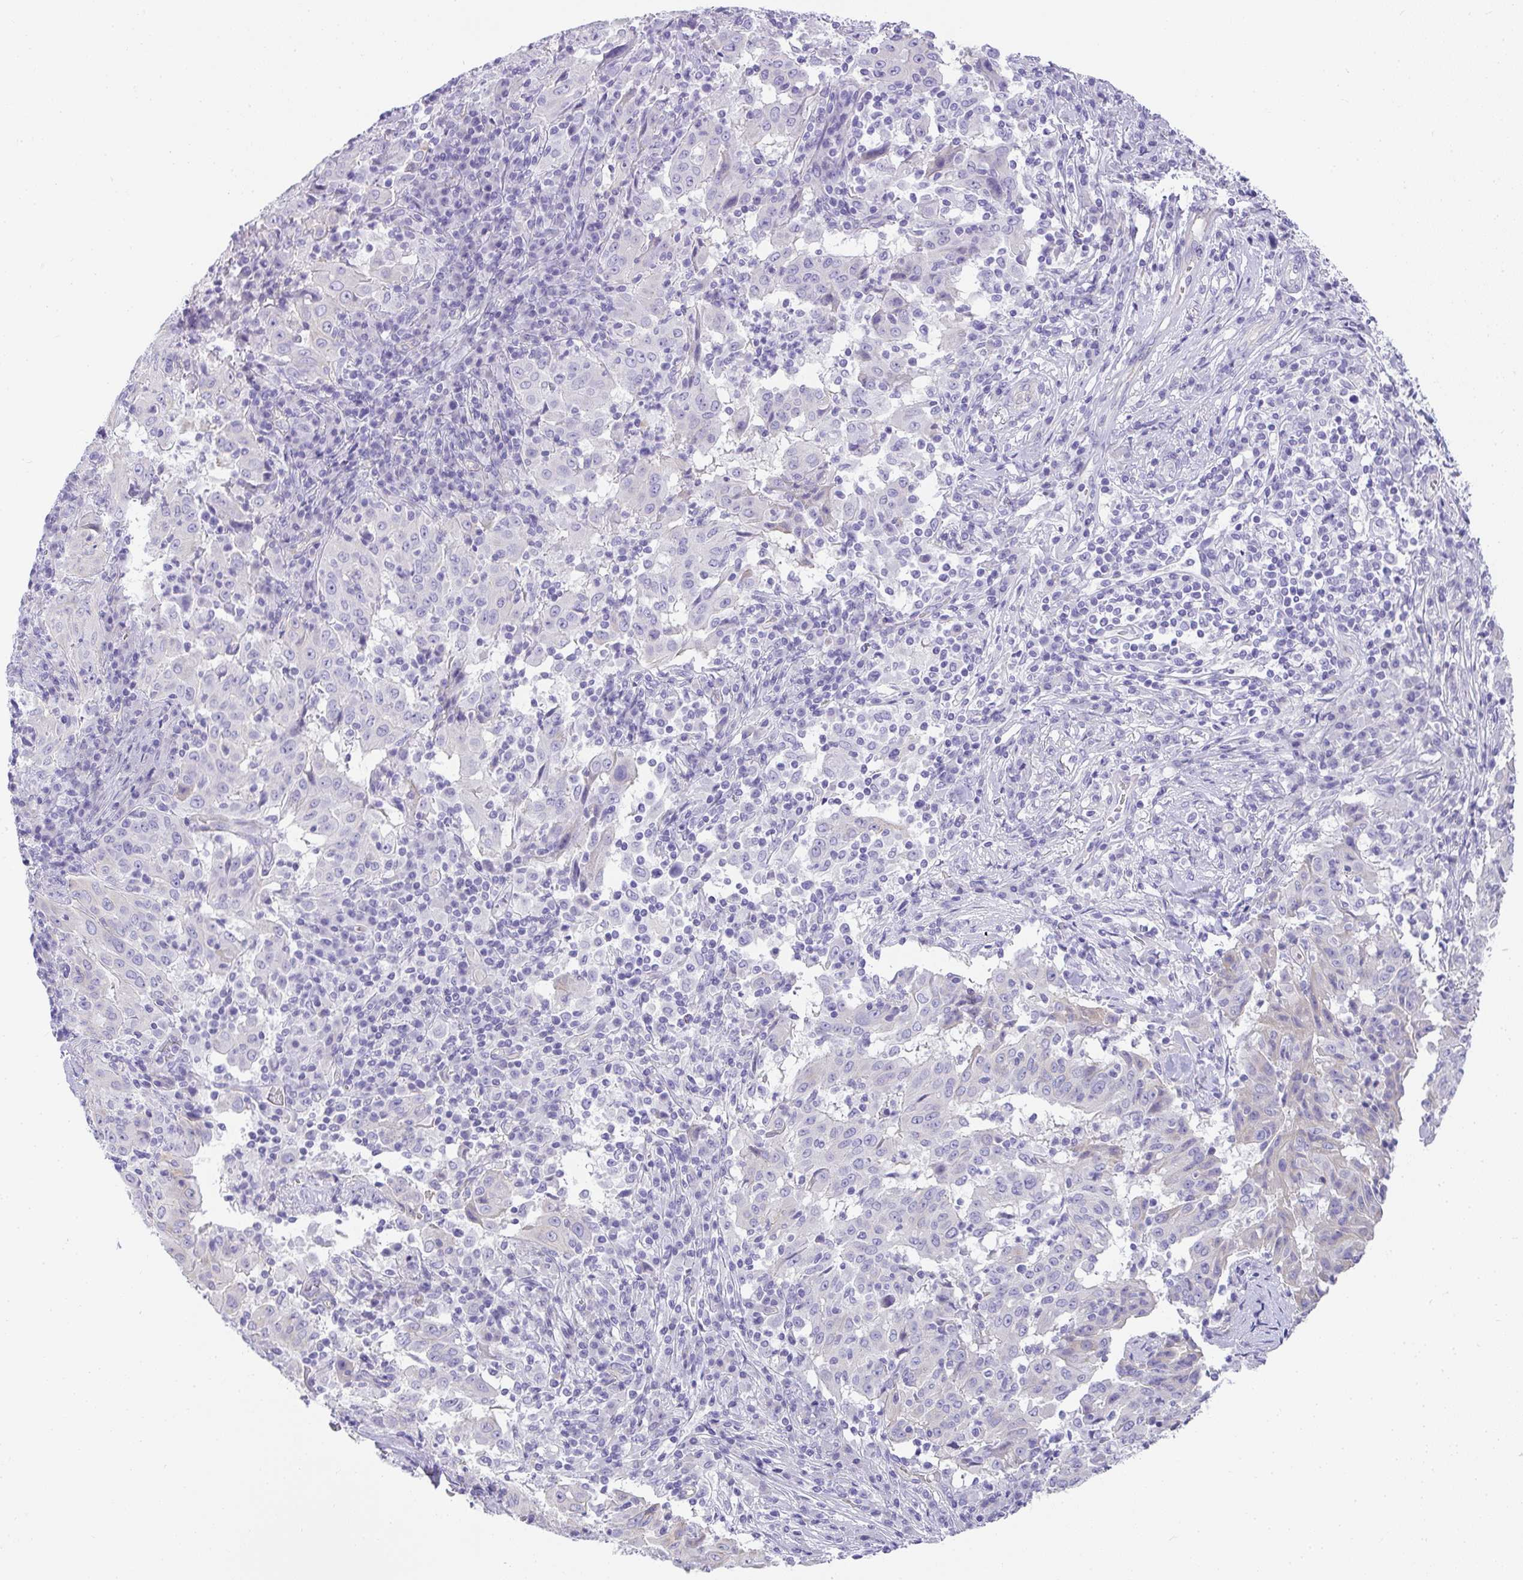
{"staining": {"intensity": "negative", "quantity": "none", "location": "none"}, "tissue": "pancreatic cancer", "cell_type": "Tumor cells", "image_type": "cancer", "snomed": [{"axis": "morphology", "description": "Adenocarcinoma, NOS"}, {"axis": "topography", "description": "Pancreas"}], "caption": "The micrograph shows no staining of tumor cells in pancreatic cancer. Brightfield microscopy of immunohistochemistry (IHC) stained with DAB (brown) and hematoxylin (blue), captured at high magnification.", "gene": "PLPPR3", "patient": {"sex": "male", "age": 63}}